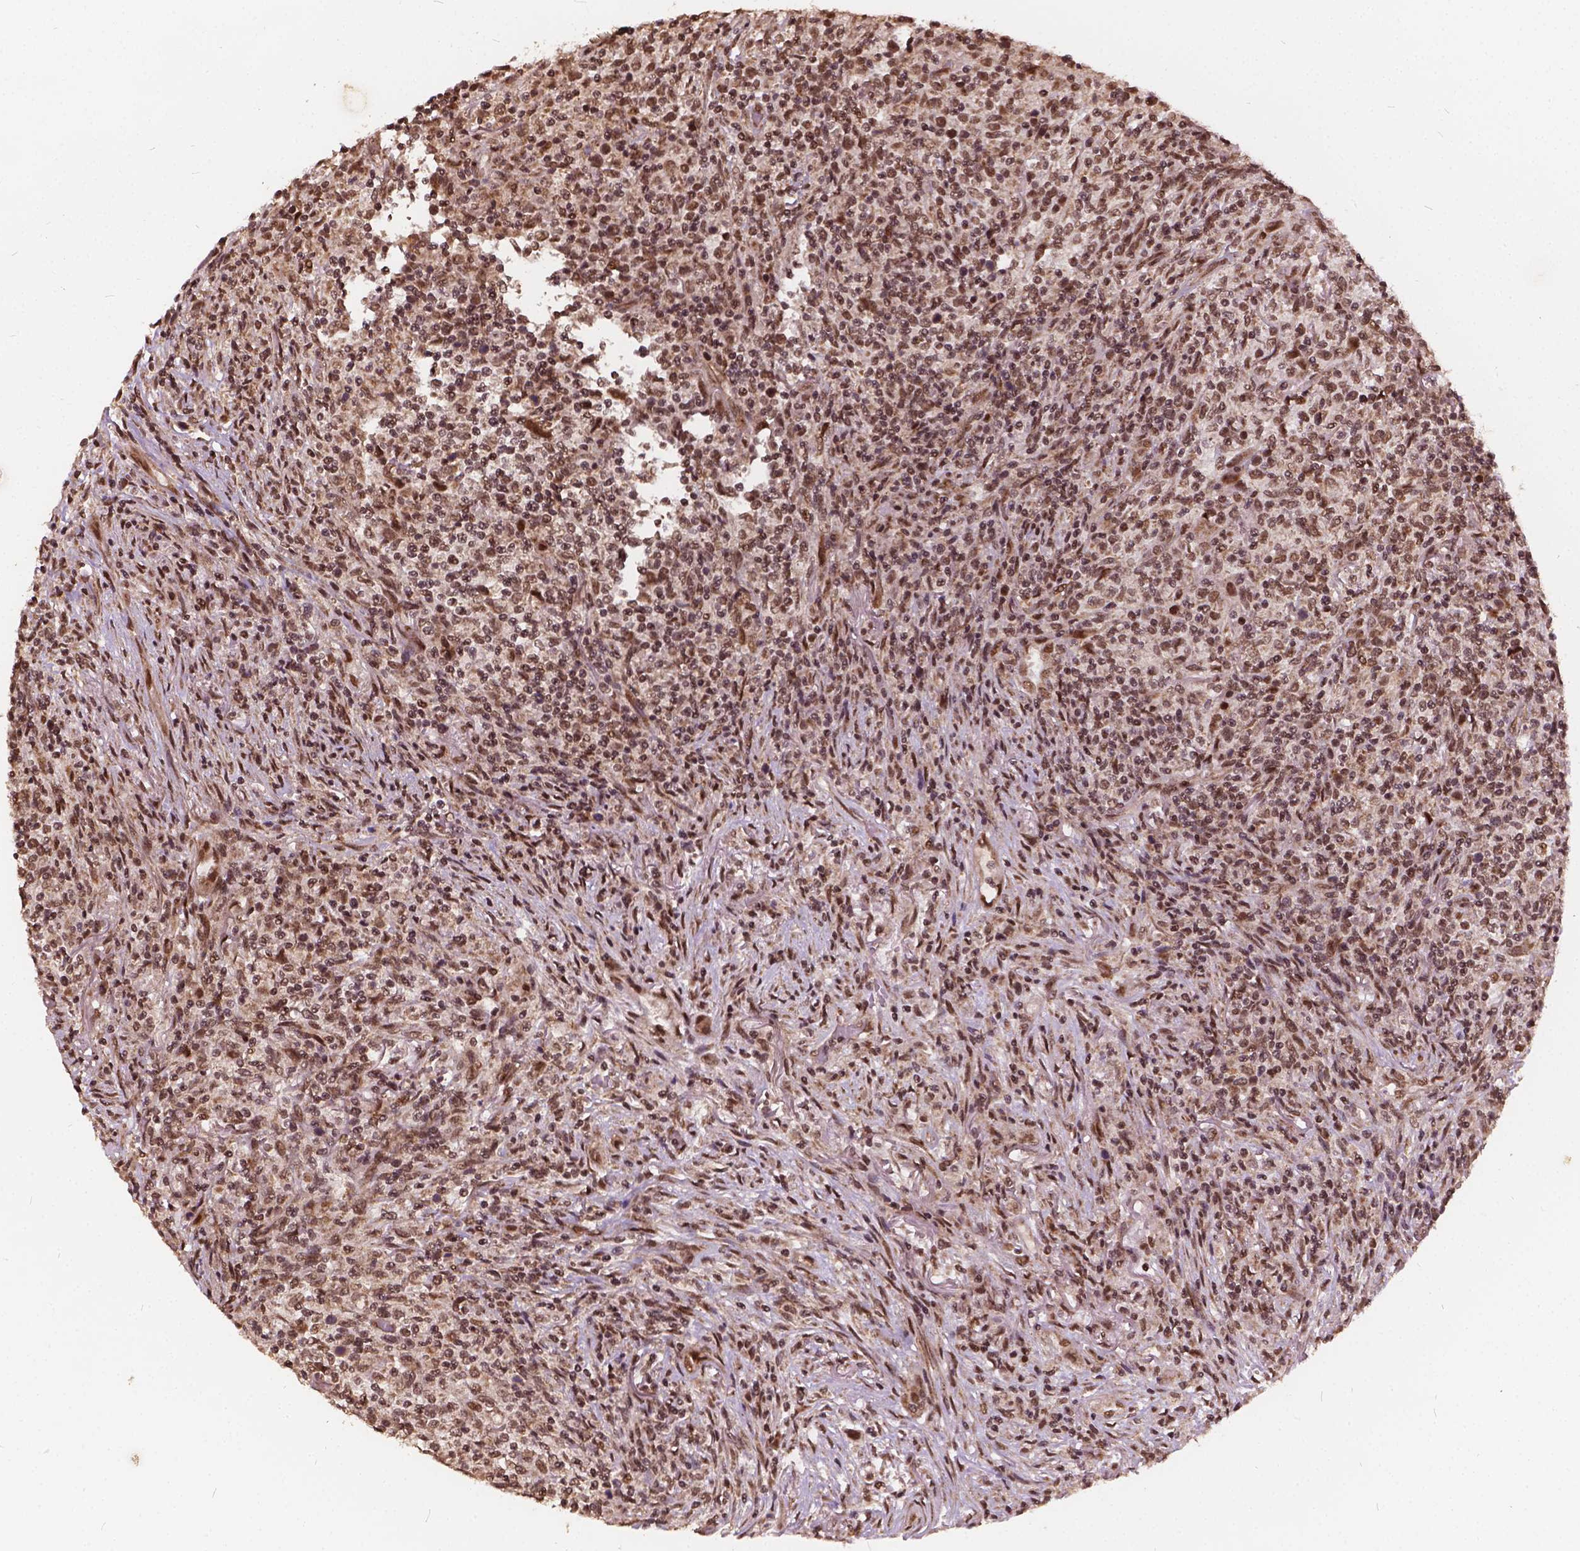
{"staining": {"intensity": "moderate", "quantity": ">75%", "location": "nuclear"}, "tissue": "lymphoma", "cell_type": "Tumor cells", "image_type": "cancer", "snomed": [{"axis": "morphology", "description": "Malignant lymphoma, non-Hodgkin's type, High grade"}, {"axis": "topography", "description": "Lung"}], "caption": "Moderate nuclear expression for a protein is identified in about >75% of tumor cells of high-grade malignant lymphoma, non-Hodgkin's type using IHC.", "gene": "GPS2", "patient": {"sex": "male", "age": 79}}